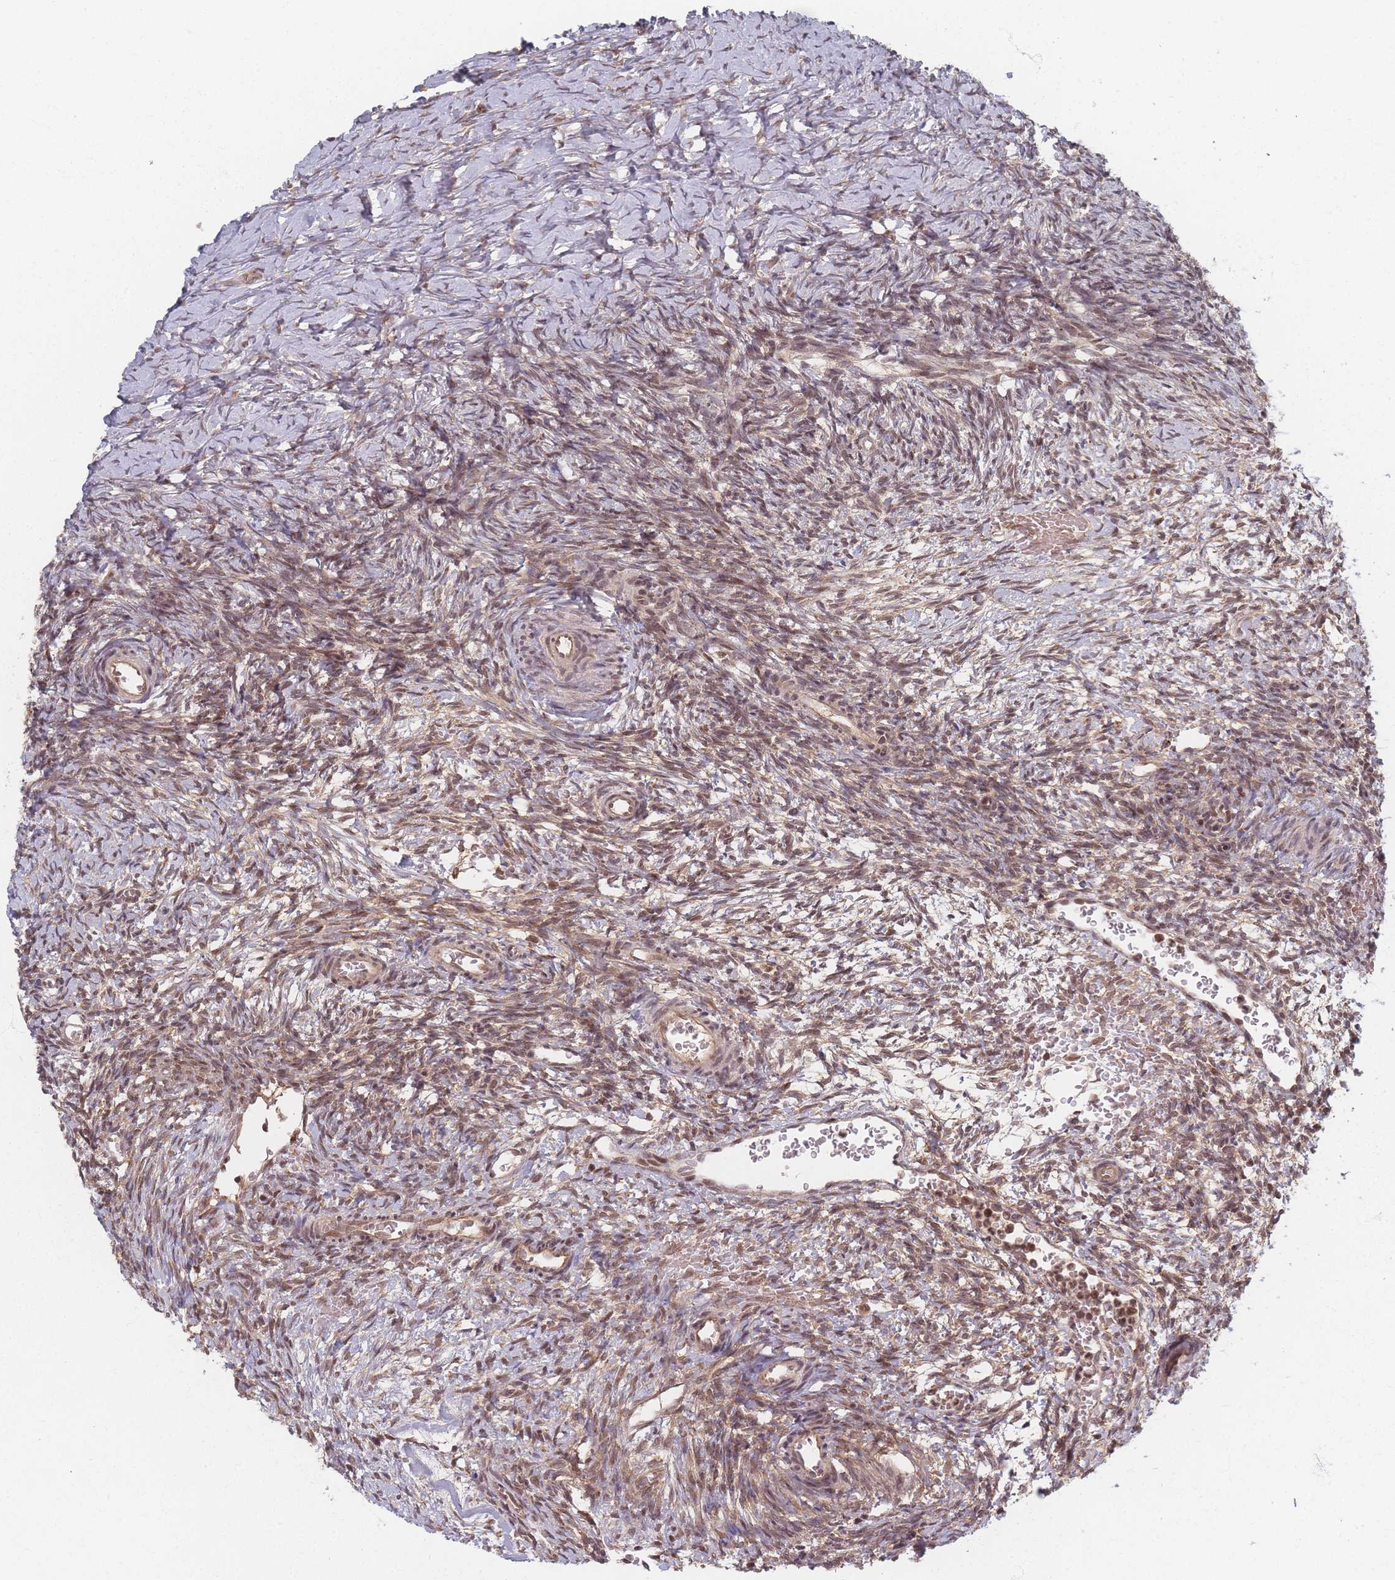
{"staining": {"intensity": "moderate", "quantity": "25%-75%", "location": "cytoplasmic/membranous,nuclear"}, "tissue": "ovary", "cell_type": "Ovarian stroma cells", "image_type": "normal", "snomed": [{"axis": "morphology", "description": "Normal tissue, NOS"}, {"axis": "topography", "description": "Ovary"}], "caption": "Immunohistochemical staining of normal ovary reveals medium levels of moderate cytoplasmic/membranous,nuclear positivity in about 25%-75% of ovarian stroma cells.", "gene": "RADX", "patient": {"sex": "female", "age": 39}}